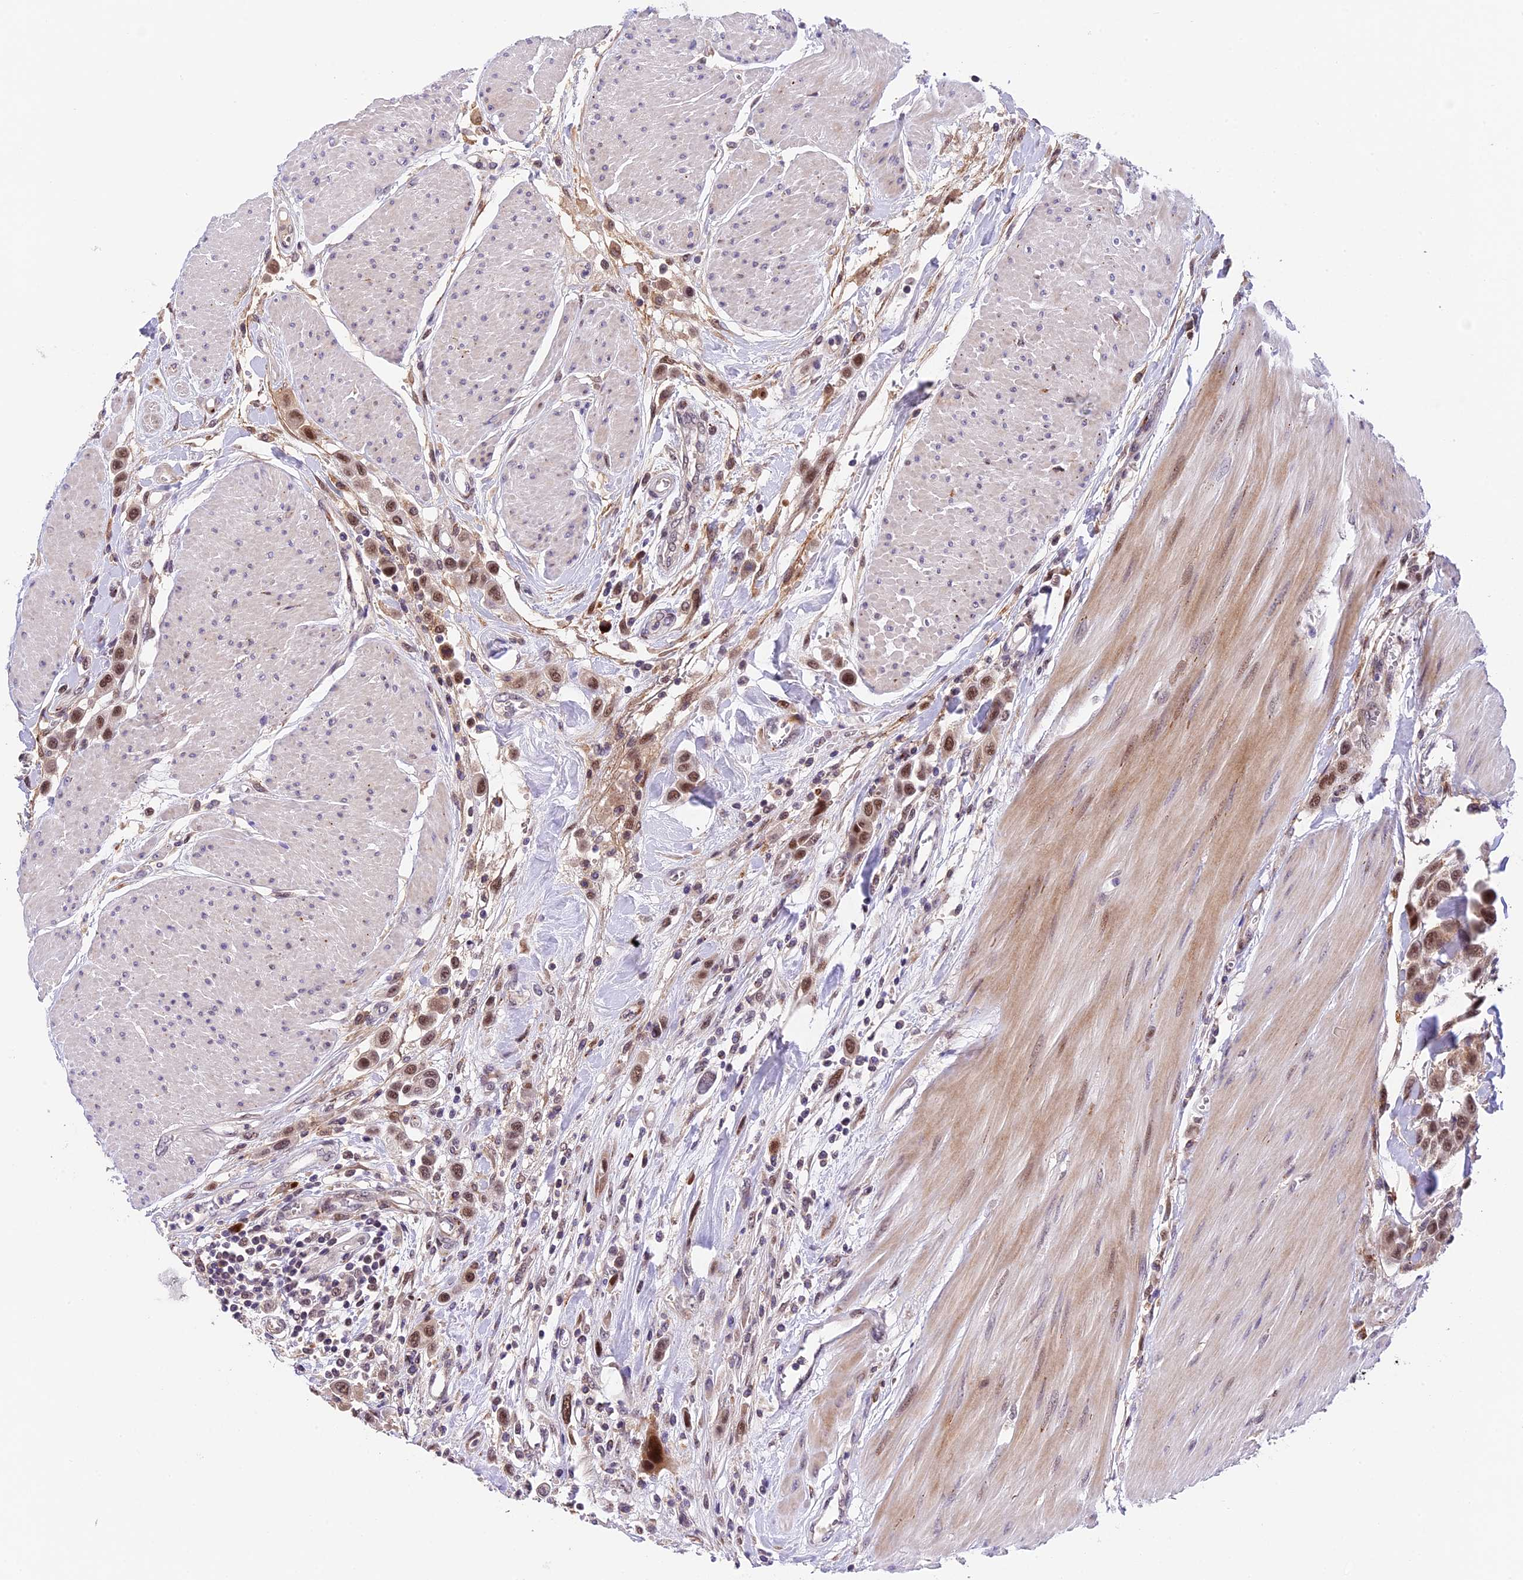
{"staining": {"intensity": "moderate", "quantity": ">75%", "location": "nuclear"}, "tissue": "urothelial cancer", "cell_type": "Tumor cells", "image_type": "cancer", "snomed": [{"axis": "morphology", "description": "Urothelial carcinoma, High grade"}, {"axis": "topography", "description": "Urinary bladder"}], "caption": "Human high-grade urothelial carcinoma stained with a protein marker demonstrates moderate staining in tumor cells.", "gene": "FBXO45", "patient": {"sex": "male", "age": 50}}